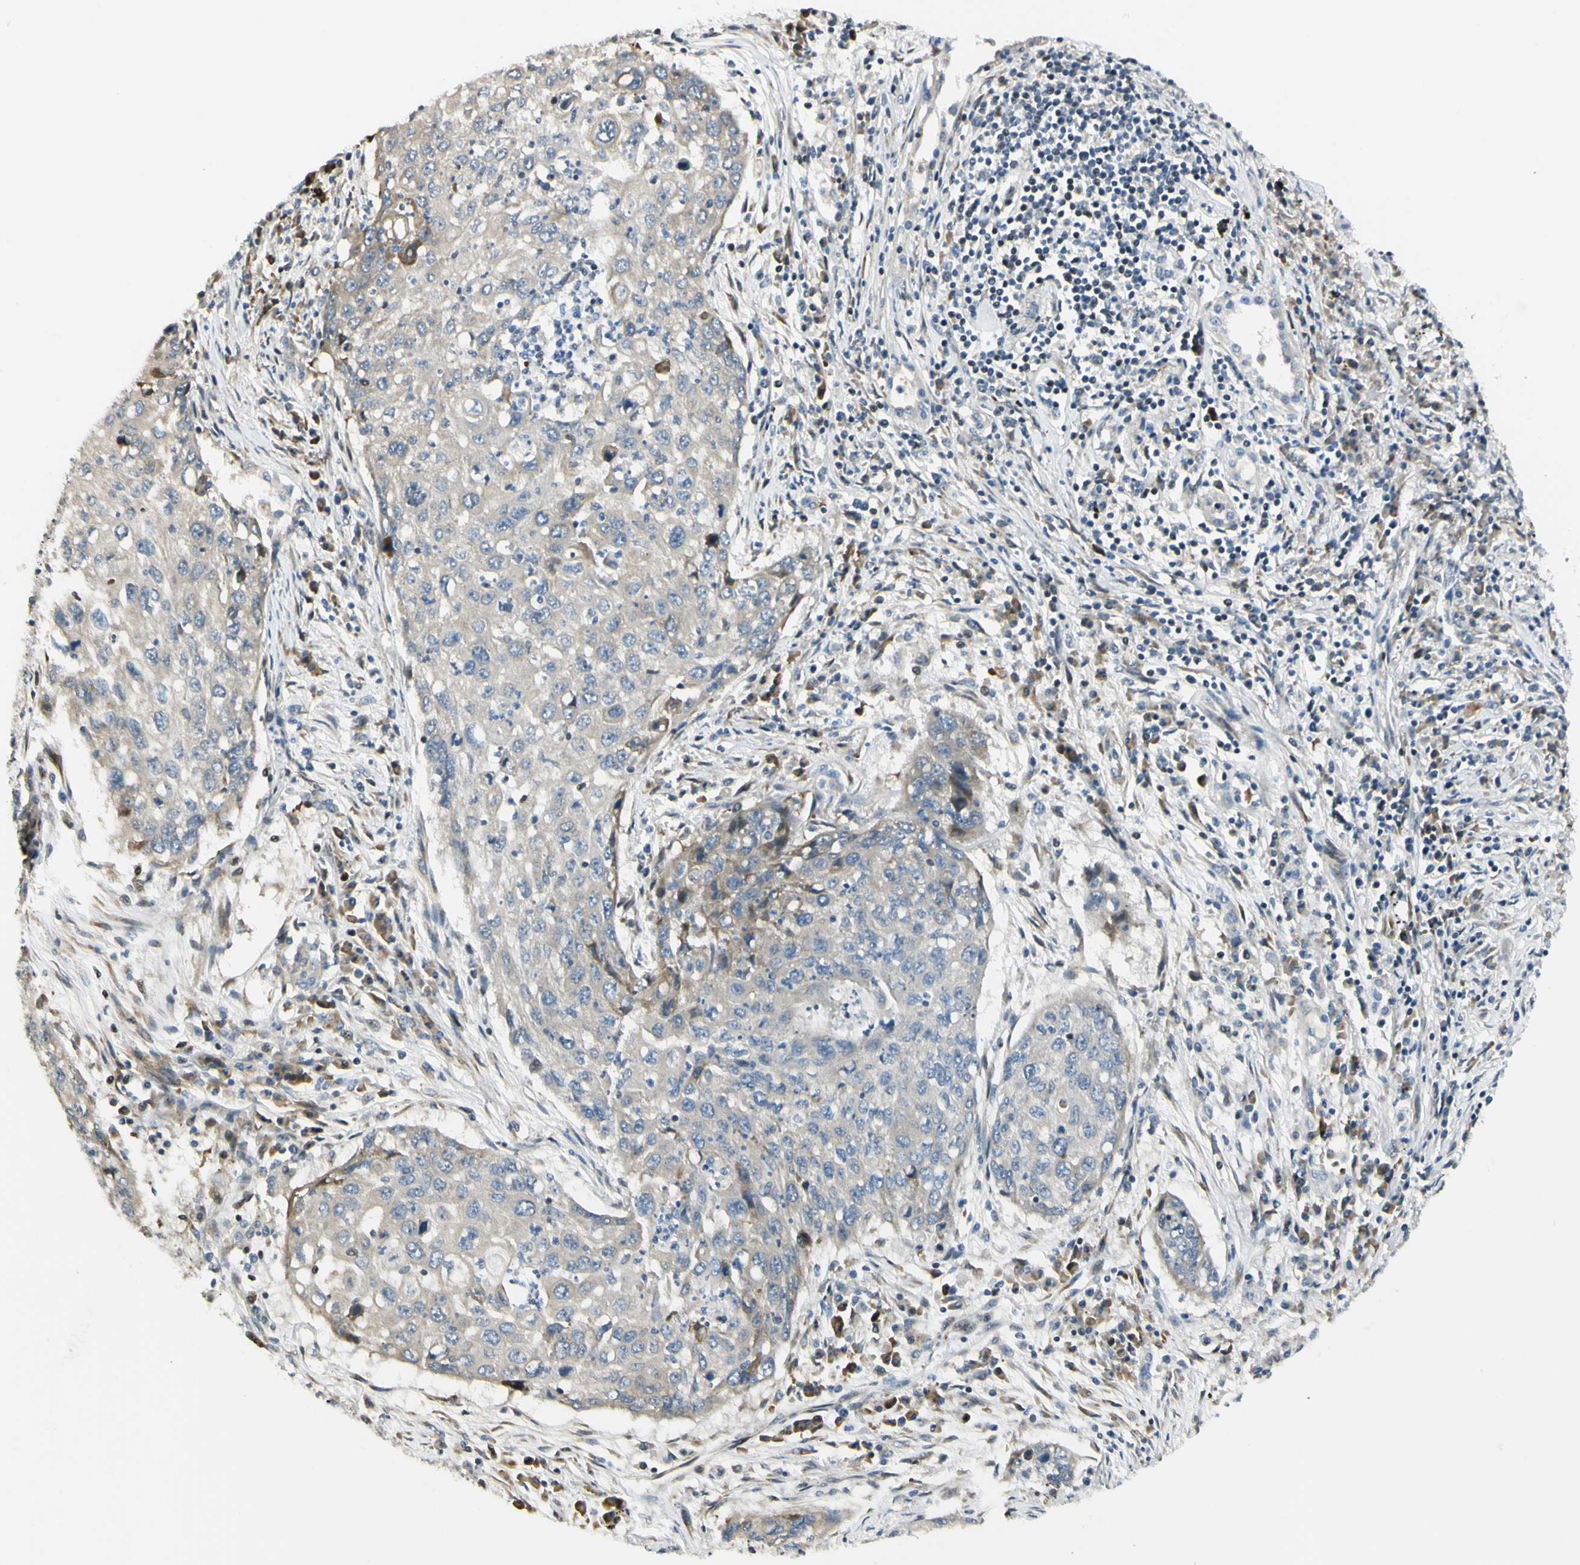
{"staining": {"intensity": "negative", "quantity": "none", "location": "none"}, "tissue": "lung cancer", "cell_type": "Tumor cells", "image_type": "cancer", "snomed": [{"axis": "morphology", "description": "Squamous cell carcinoma, NOS"}, {"axis": "topography", "description": "Lung"}], "caption": "There is no significant positivity in tumor cells of lung cancer. (DAB (3,3'-diaminobenzidine) immunohistochemistry (IHC), high magnification).", "gene": "NPDC1", "patient": {"sex": "female", "age": 63}}